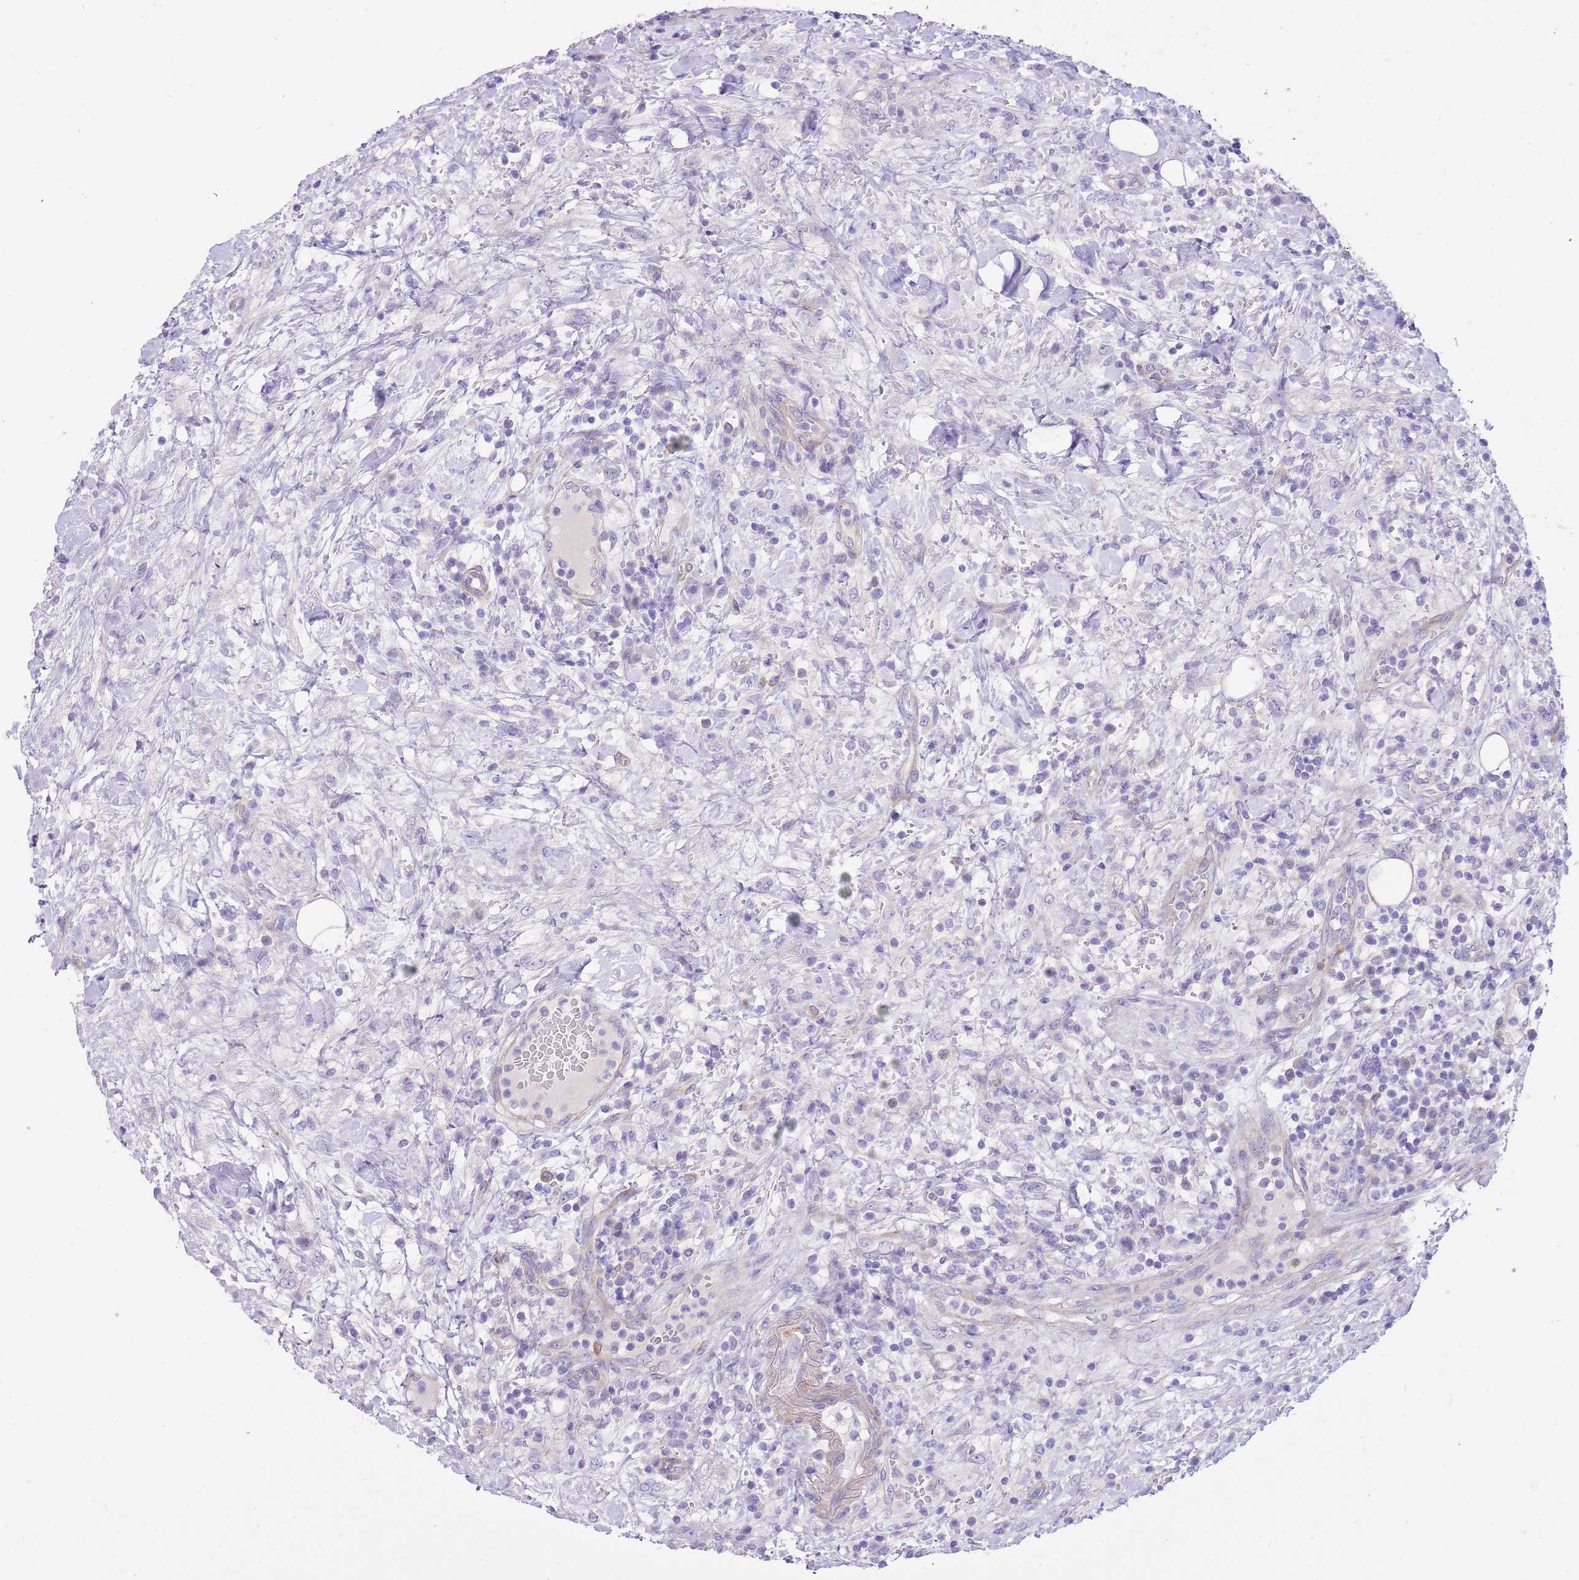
{"staining": {"intensity": "negative", "quantity": "none", "location": "none"}, "tissue": "lymphoma", "cell_type": "Tumor cells", "image_type": "cancer", "snomed": [{"axis": "morphology", "description": "Malignant lymphoma, non-Hodgkin's type, High grade"}, {"axis": "topography", "description": "Colon"}], "caption": "High-grade malignant lymphoma, non-Hodgkin's type stained for a protein using IHC displays no expression tumor cells.", "gene": "SERINC3", "patient": {"sex": "female", "age": 53}}